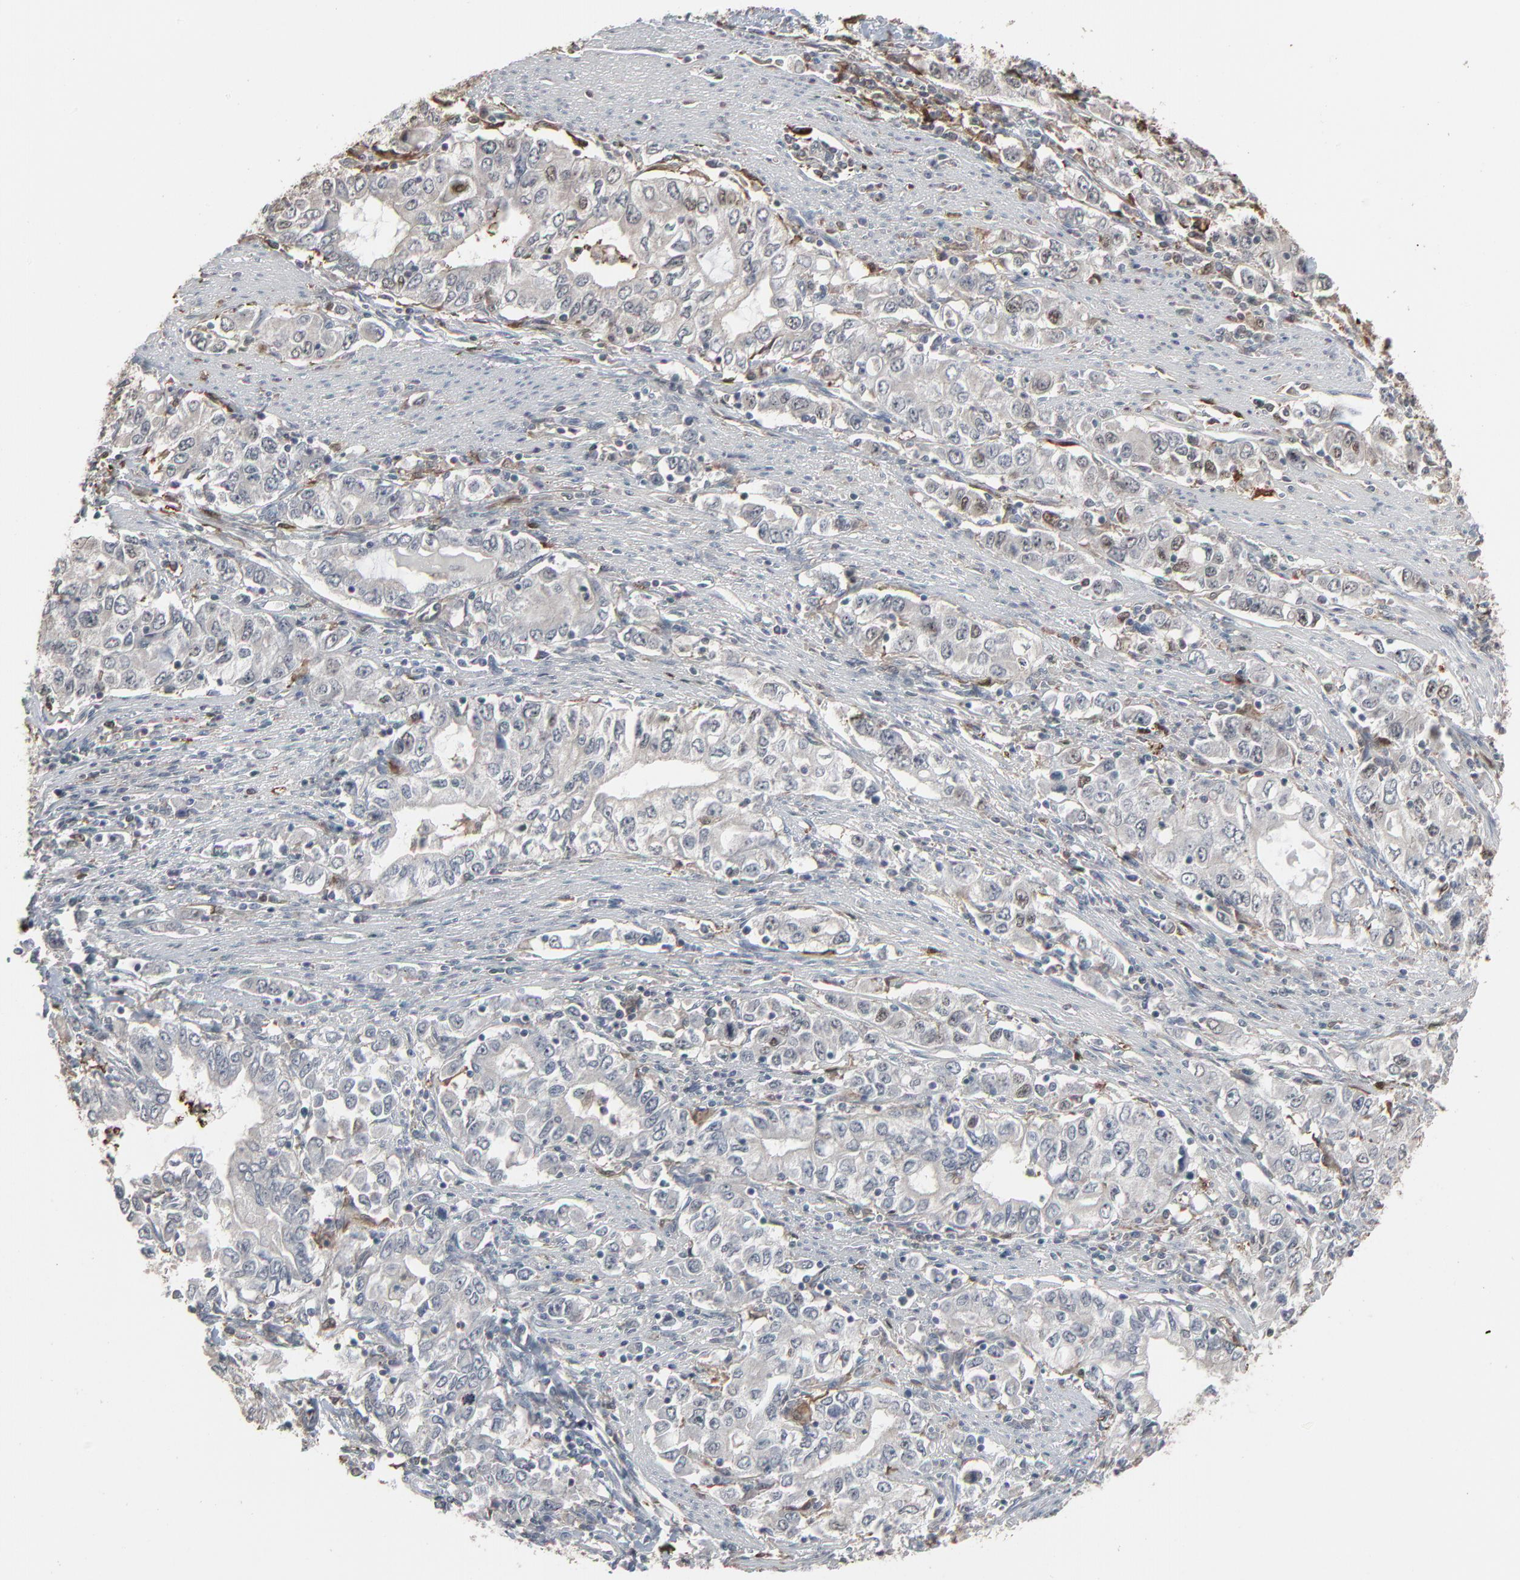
{"staining": {"intensity": "negative", "quantity": "none", "location": "none"}, "tissue": "stomach cancer", "cell_type": "Tumor cells", "image_type": "cancer", "snomed": [{"axis": "morphology", "description": "Adenocarcinoma, NOS"}, {"axis": "topography", "description": "Stomach, lower"}], "caption": "Human stomach cancer (adenocarcinoma) stained for a protein using immunohistochemistry (IHC) displays no staining in tumor cells.", "gene": "DOCK8", "patient": {"sex": "female", "age": 72}}